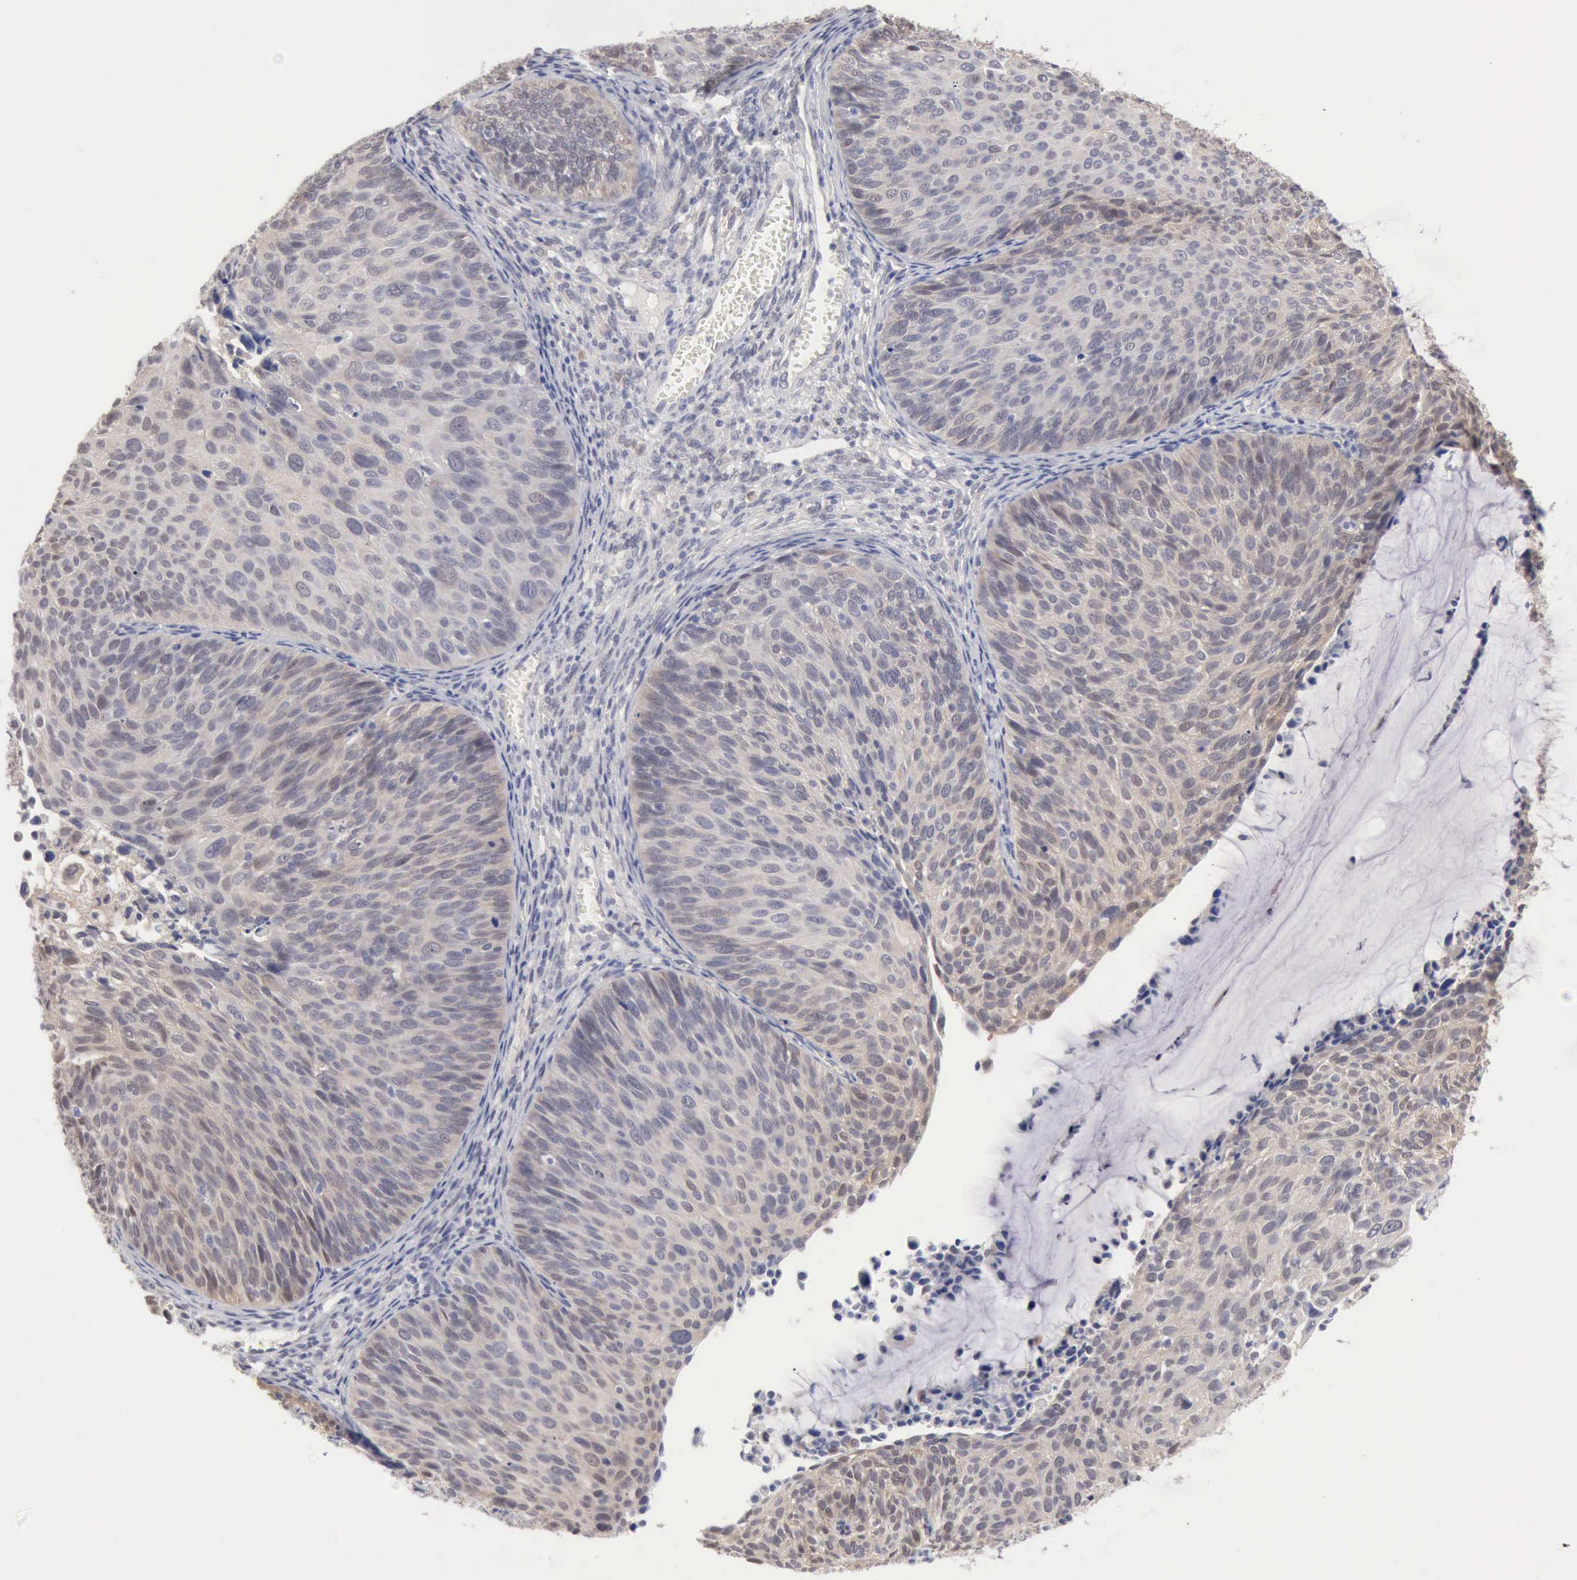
{"staining": {"intensity": "weak", "quantity": "25%-75%", "location": "cytoplasmic/membranous"}, "tissue": "cervical cancer", "cell_type": "Tumor cells", "image_type": "cancer", "snomed": [{"axis": "morphology", "description": "Squamous cell carcinoma, NOS"}, {"axis": "topography", "description": "Cervix"}], "caption": "Cervical cancer (squamous cell carcinoma) stained with a brown dye reveals weak cytoplasmic/membranous positive positivity in approximately 25%-75% of tumor cells.", "gene": "PTGR2", "patient": {"sex": "female", "age": 36}}